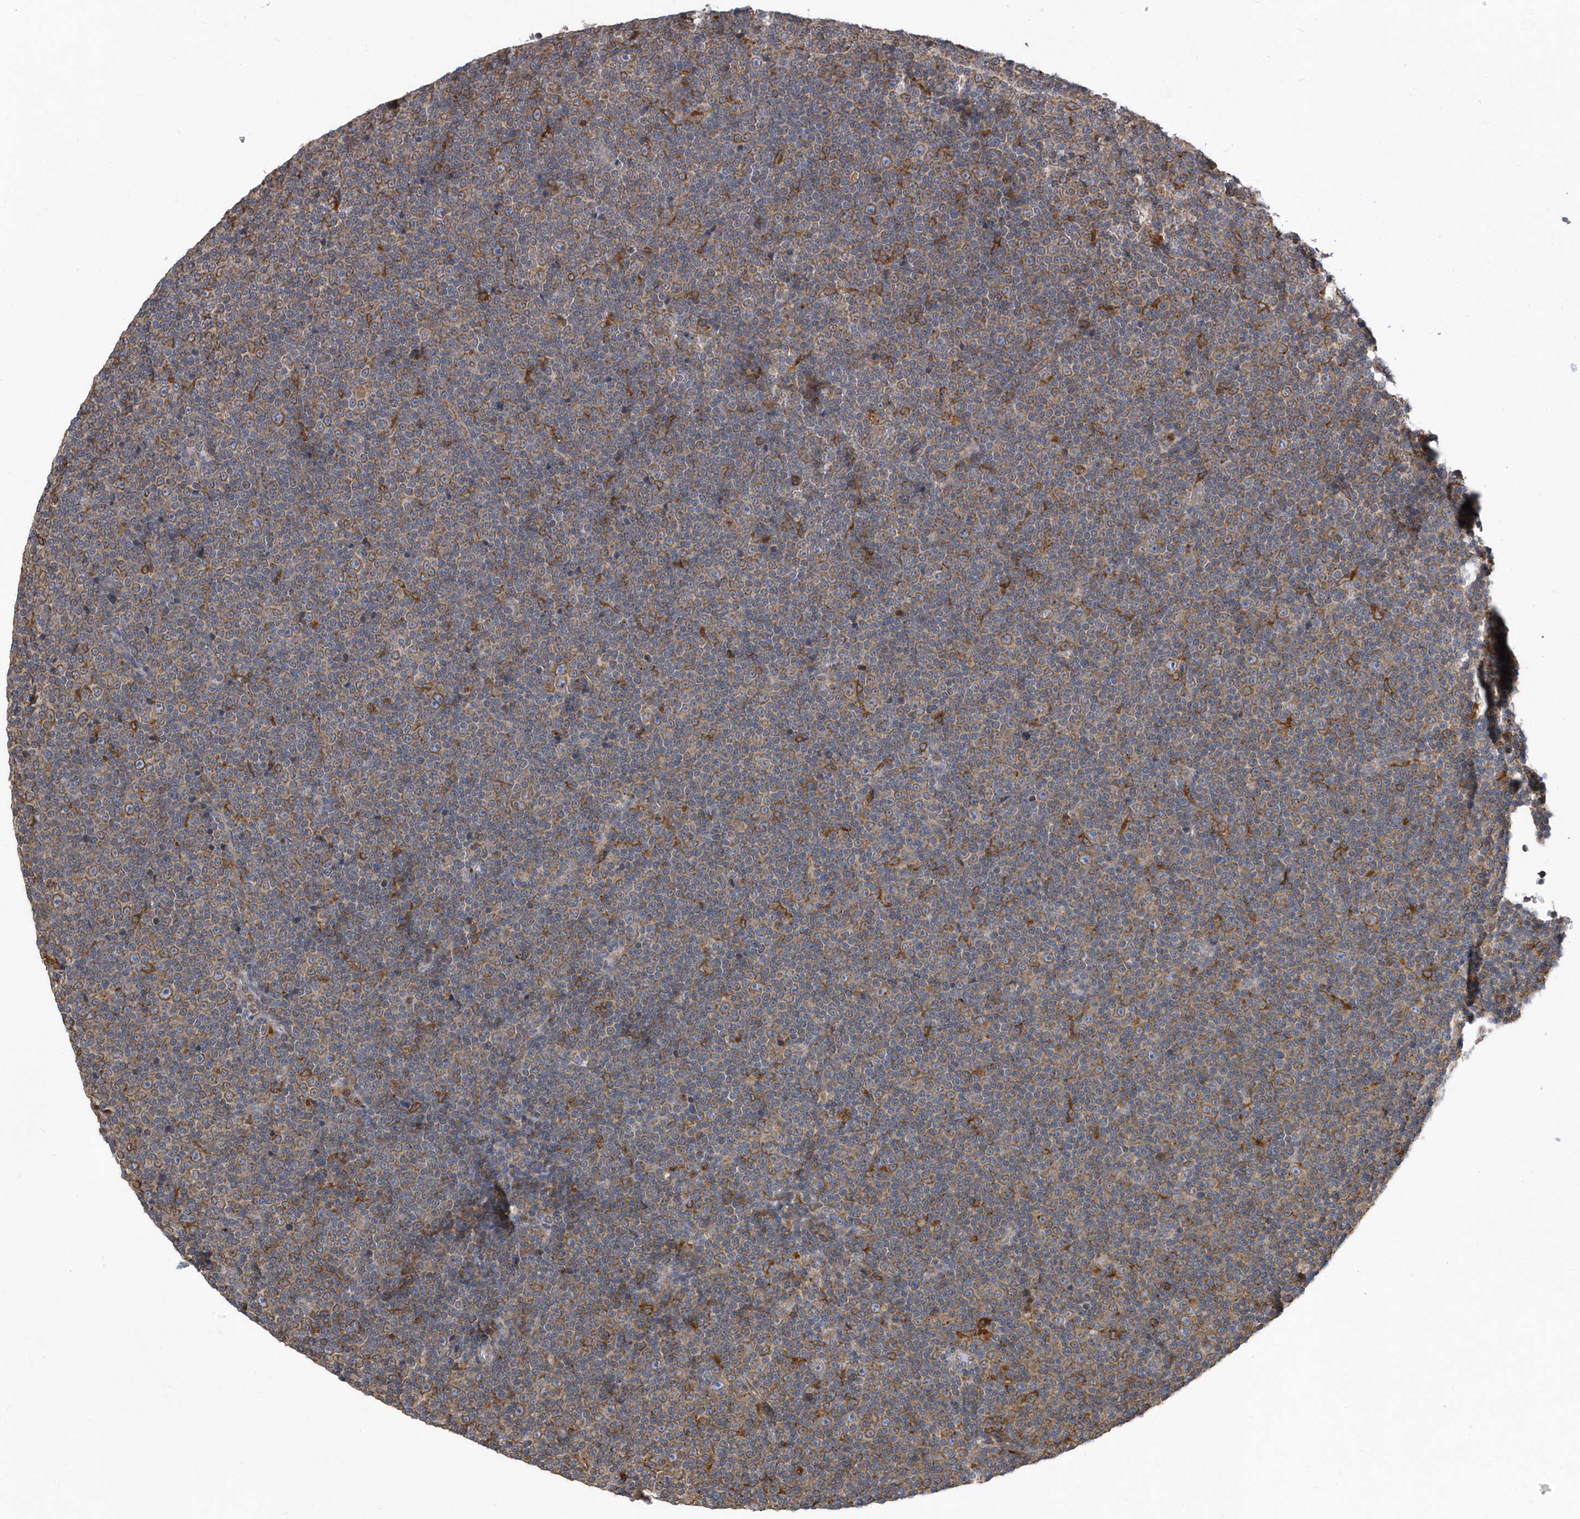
{"staining": {"intensity": "moderate", "quantity": "25%-75%", "location": "cytoplasmic/membranous"}, "tissue": "lymphoma", "cell_type": "Tumor cells", "image_type": "cancer", "snomed": [{"axis": "morphology", "description": "Malignant lymphoma, non-Hodgkin's type, Low grade"}, {"axis": "topography", "description": "Lymph node"}], "caption": "The histopathology image demonstrates a brown stain indicating the presence of a protein in the cytoplasmic/membranous of tumor cells in lymphoma.", "gene": "VAMP7", "patient": {"sex": "female", "age": 67}}